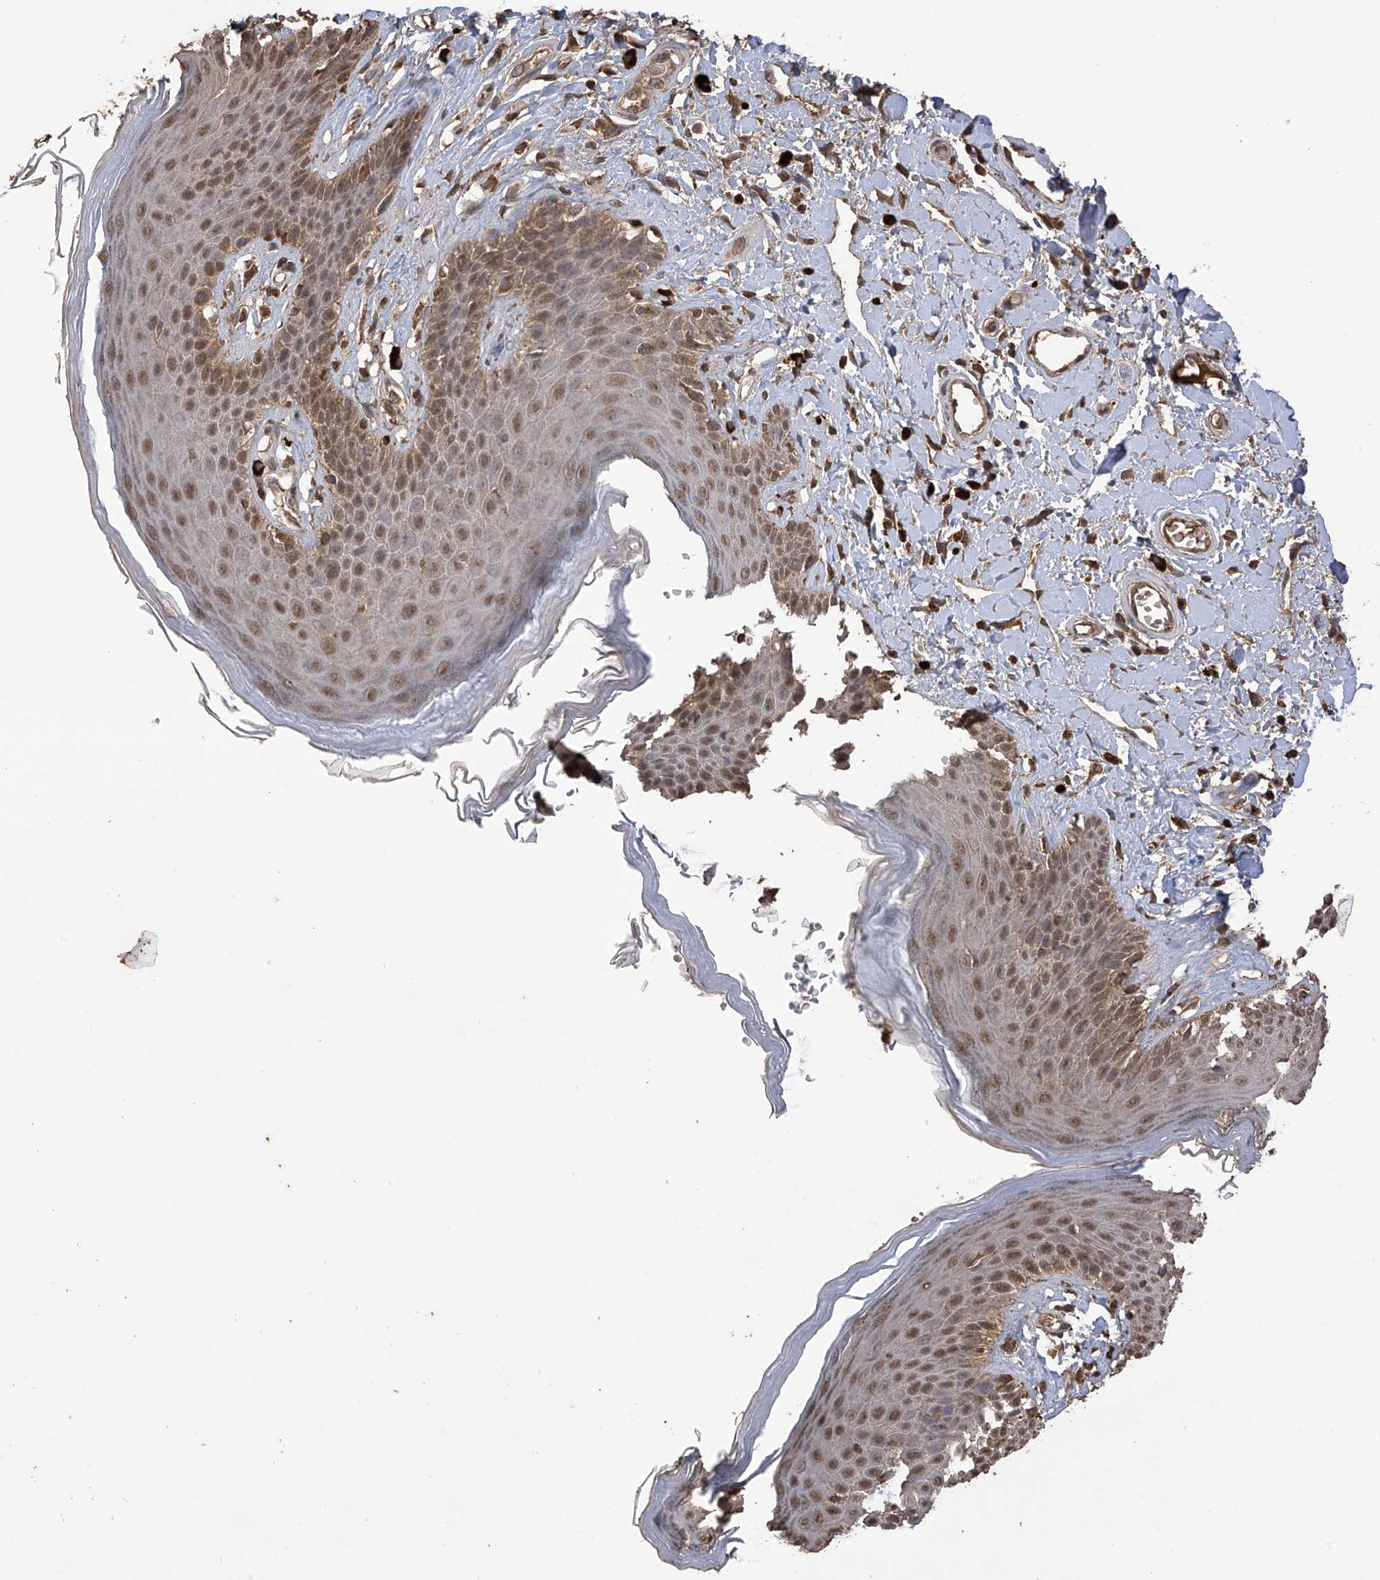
{"staining": {"intensity": "moderate", "quantity": "25%-75%", "location": "nuclear"}, "tissue": "skin", "cell_type": "Epidermal cells", "image_type": "normal", "snomed": [{"axis": "morphology", "description": "Normal tissue, NOS"}, {"axis": "topography", "description": "Anal"}], "caption": "Skin stained with immunohistochemistry (IHC) reveals moderate nuclear expression in about 25%-75% of epidermal cells.", "gene": "PNPT1", "patient": {"sex": "female", "age": 78}}